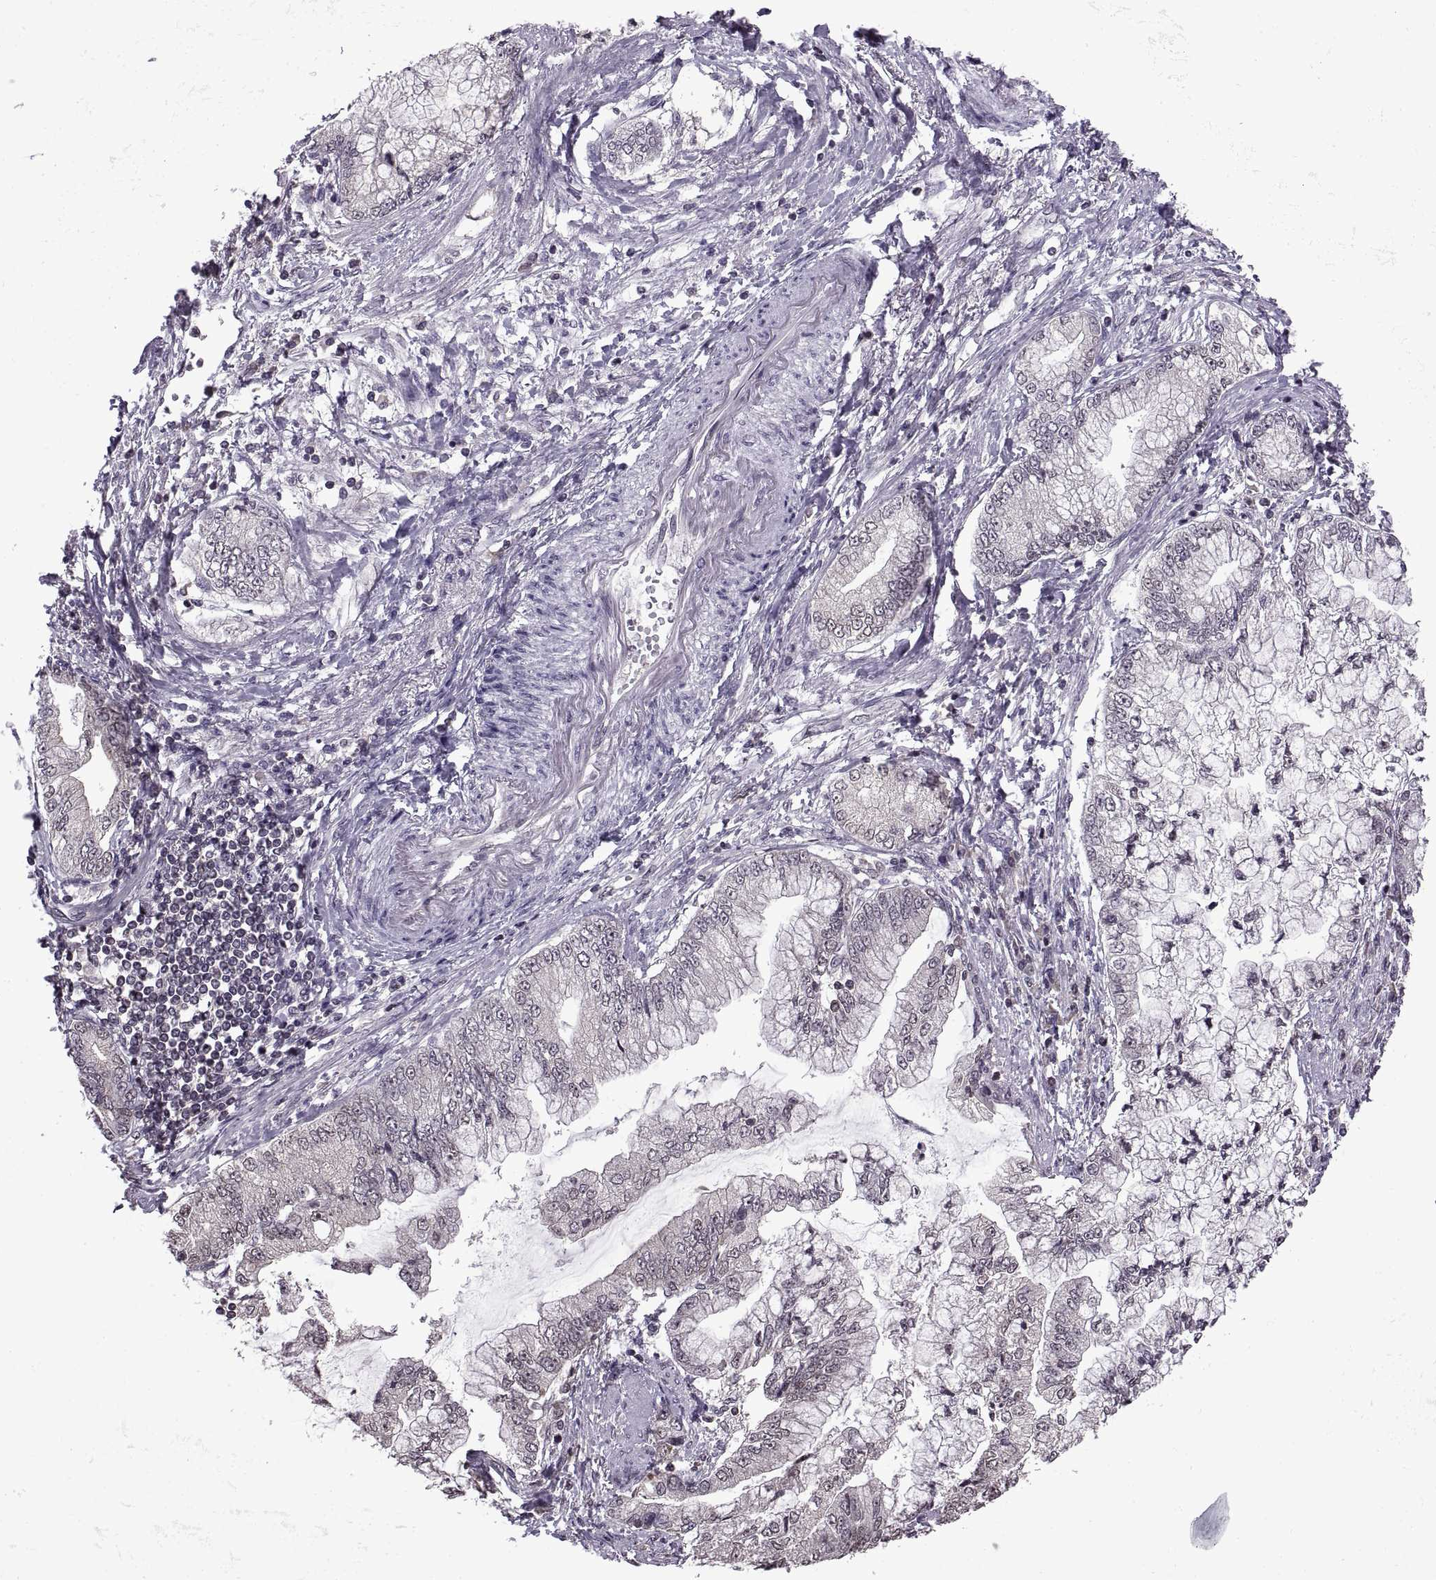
{"staining": {"intensity": "negative", "quantity": "none", "location": "none"}, "tissue": "stomach cancer", "cell_type": "Tumor cells", "image_type": "cancer", "snomed": [{"axis": "morphology", "description": "Adenocarcinoma, NOS"}, {"axis": "topography", "description": "Stomach, upper"}], "caption": "Human stomach adenocarcinoma stained for a protein using immunohistochemistry (IHC) reveals no staining in tumor cells.", "gene": "INTS3", "patient": {"sex": "female", "age": 74}}